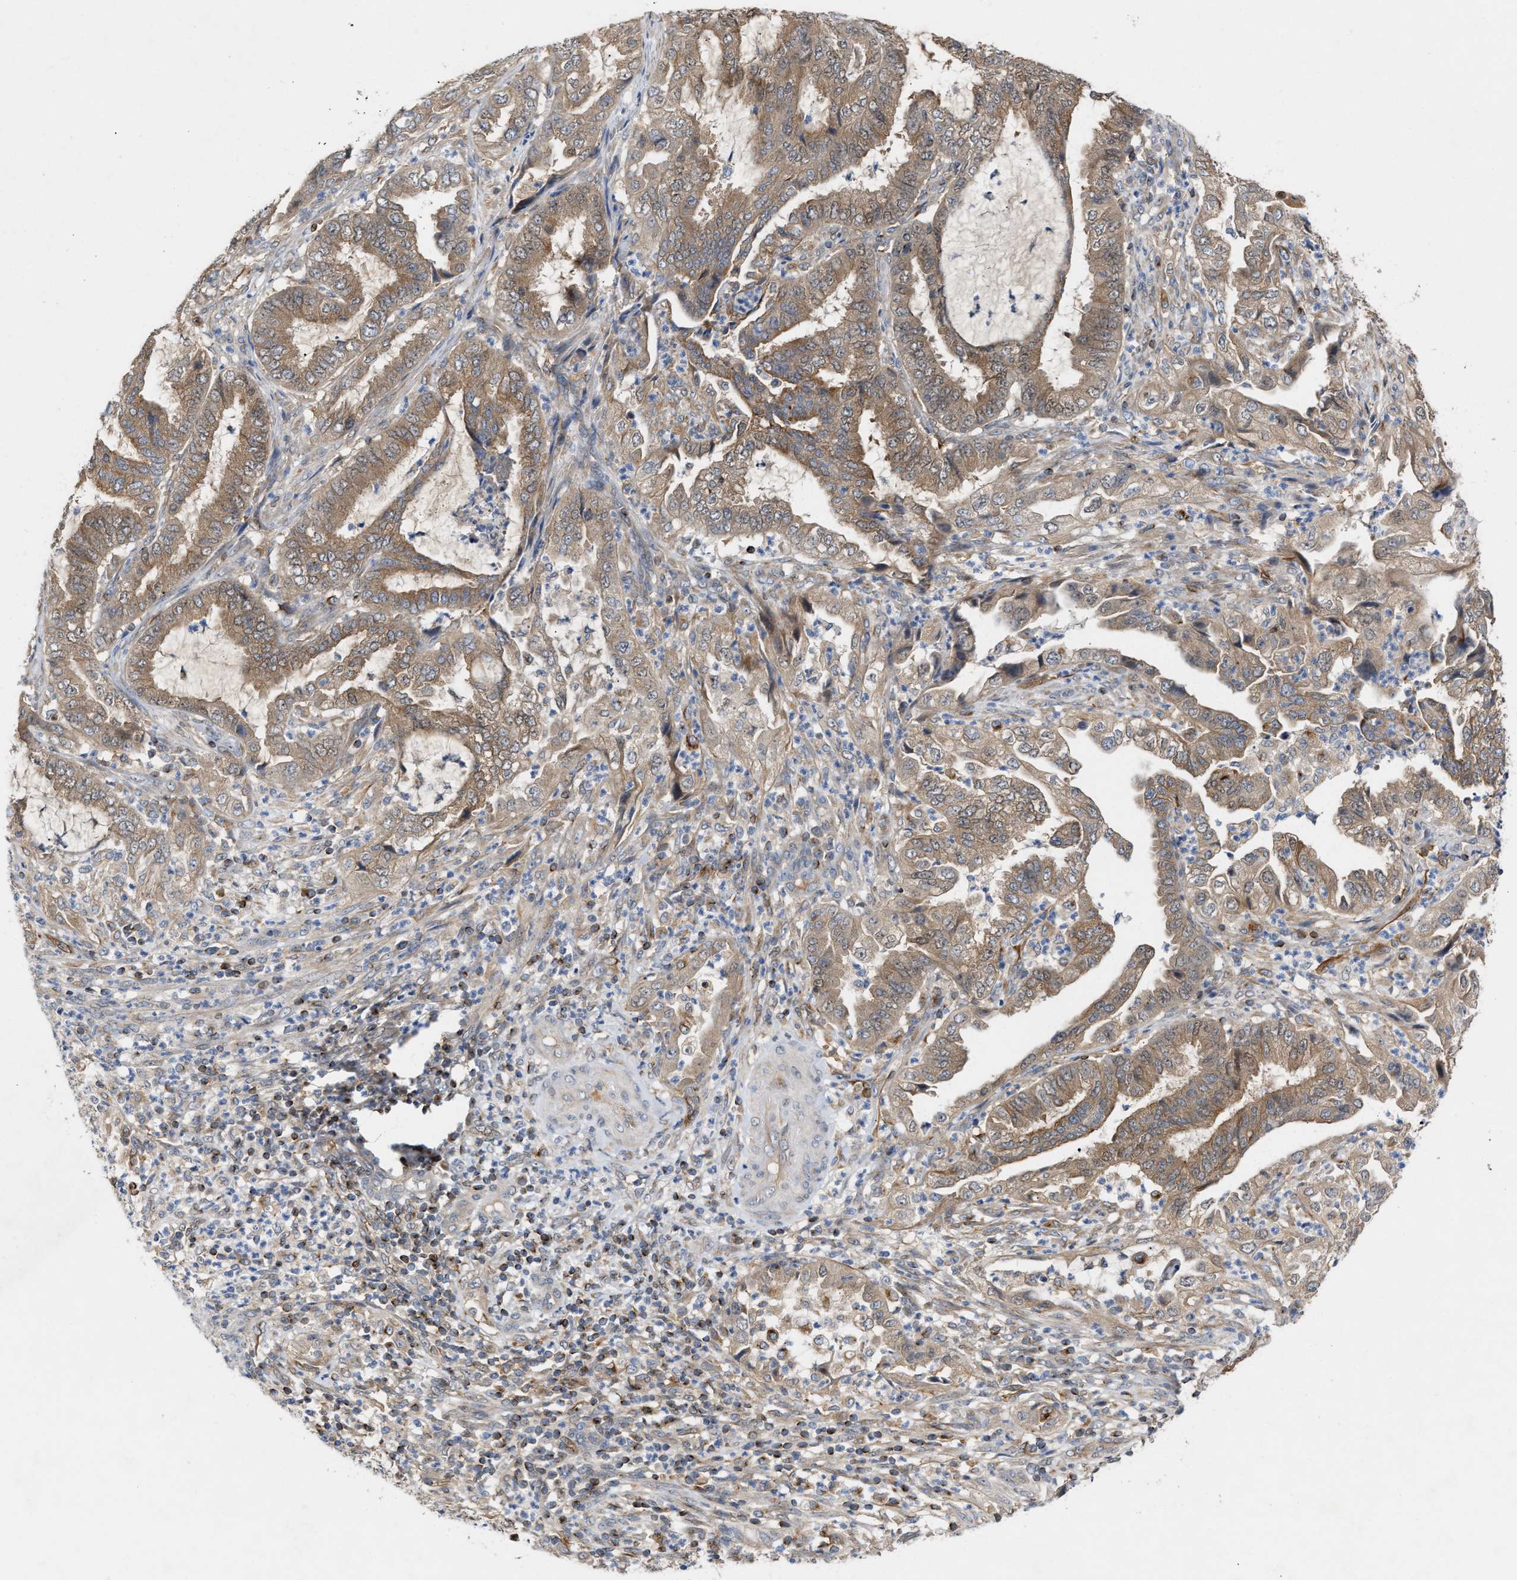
{"staining": {"intensity": "moderate", "quantity": ">75%", "location": "cytoplasmic/membranous"}, "tissue": "endometrial cancer", "cell_type": "Tumor cells", "image_type": "cancer", "snomed": [{"axis": "morphology", "description": "Adenocarcinoma, NOS"}, {"axis": "topography", "description": "Endometrium"}], "caption": "Brown immunohistochemical staining in endometrial adenocarcinoma reveals moderate cytoplasmic/membranous staining in about >75% of tumor cells.", "gene": "BBLN", "patient": {"sex": "female", "age": 51}}